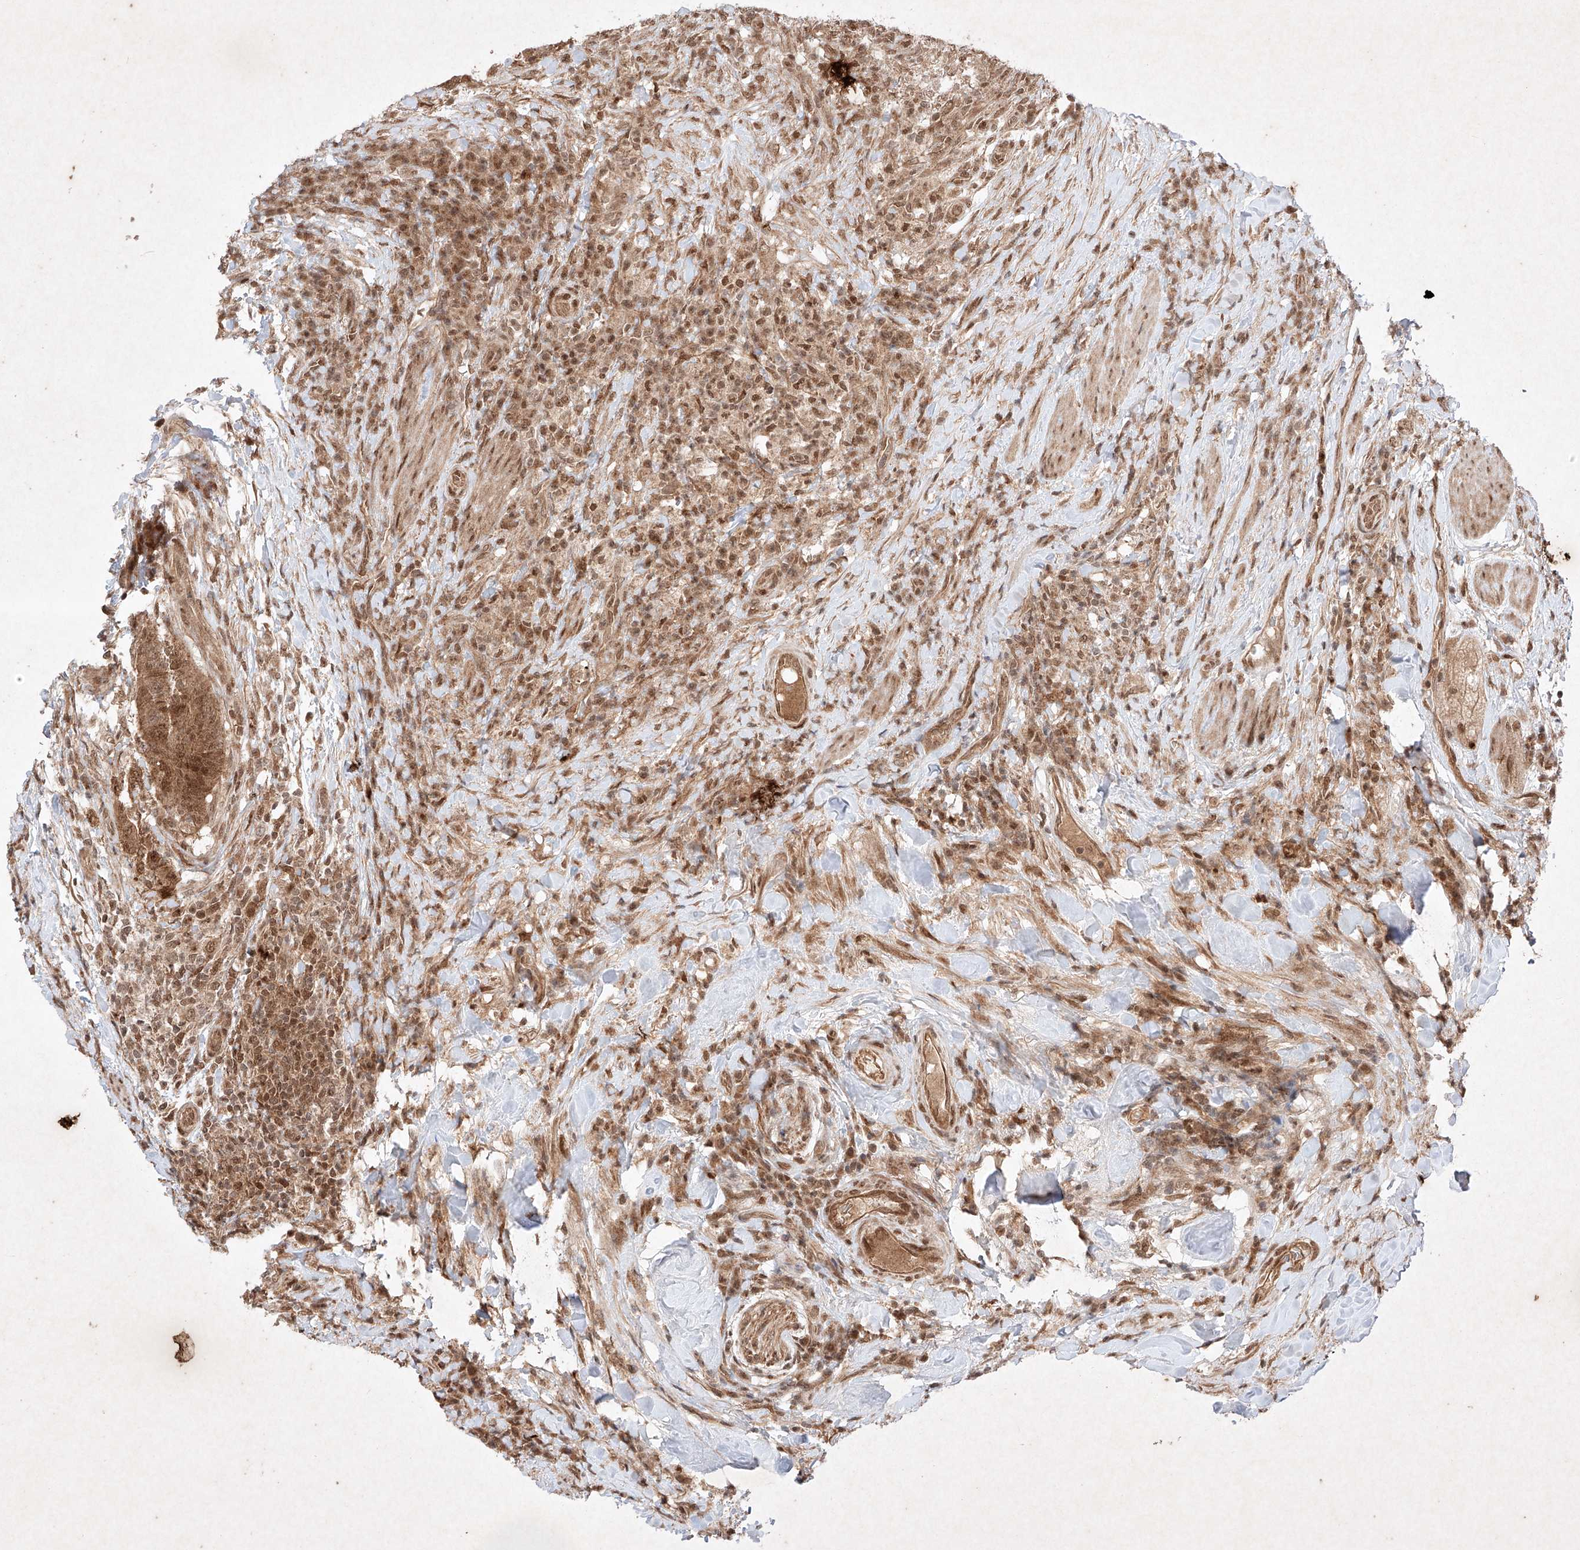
{"staining": {"intensity": "moderate", "quantity": ">75%", "location": "cytoplasmic/membranous,nuclear"}, "tissue": "colorectal cancer", "cell_type": "Tumor cells", "image_type": "cancer", "snomed": [{"axis": "morphology", "description": "Adenocarcinoma, NOS"}, {"axis": "topography", "description": "Colon"}], "caption": "Human colorectal cancer stained for a protein (brown) displays moderate cytoplasmic/membranous and nuclear positive staining in approximately >75% of tumor cells.", "gene": "RNF31", "patient": {"sex": "female", "age": 66}}